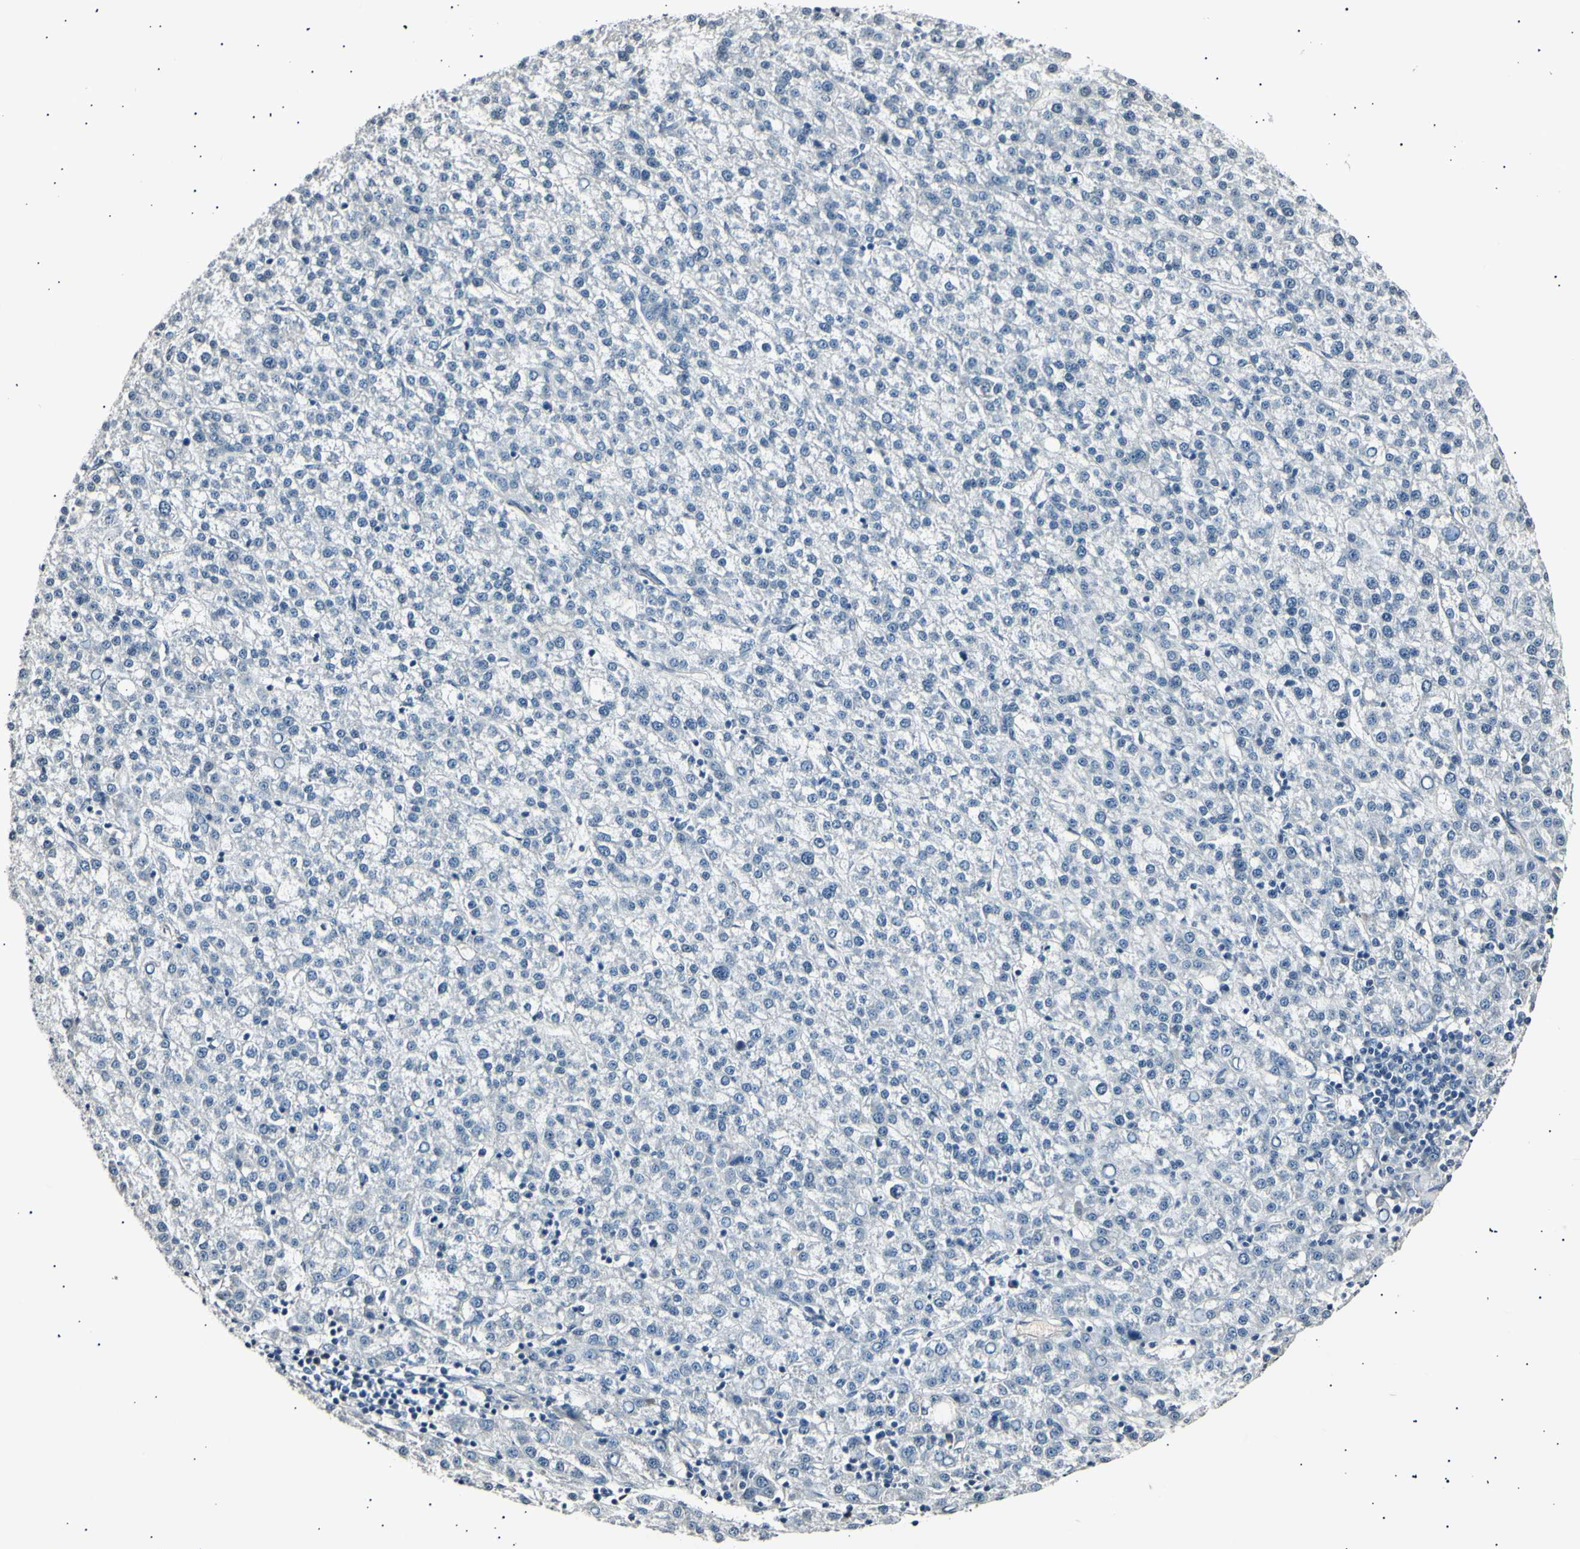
{"staining": {"intensity": "negative", "quantity": "none", "location": "none"}, "tissue": "liver cancer", "cell_type": "Tumor cells", "image_type": "cancer", "snomed": [{"axis": "morphology", "description": "Carcinoma, Hepatocellular, NOS"}, {"axis": "topography", "description": "Liver"}], "caption": "A high-resolution micrograph shows immunohistochemistry (IHC) staining of liver cancer, which exhibits no significant staining in tumor cells.", "gene": "AK1", "patient": {"sex": "female", "age": 58}}